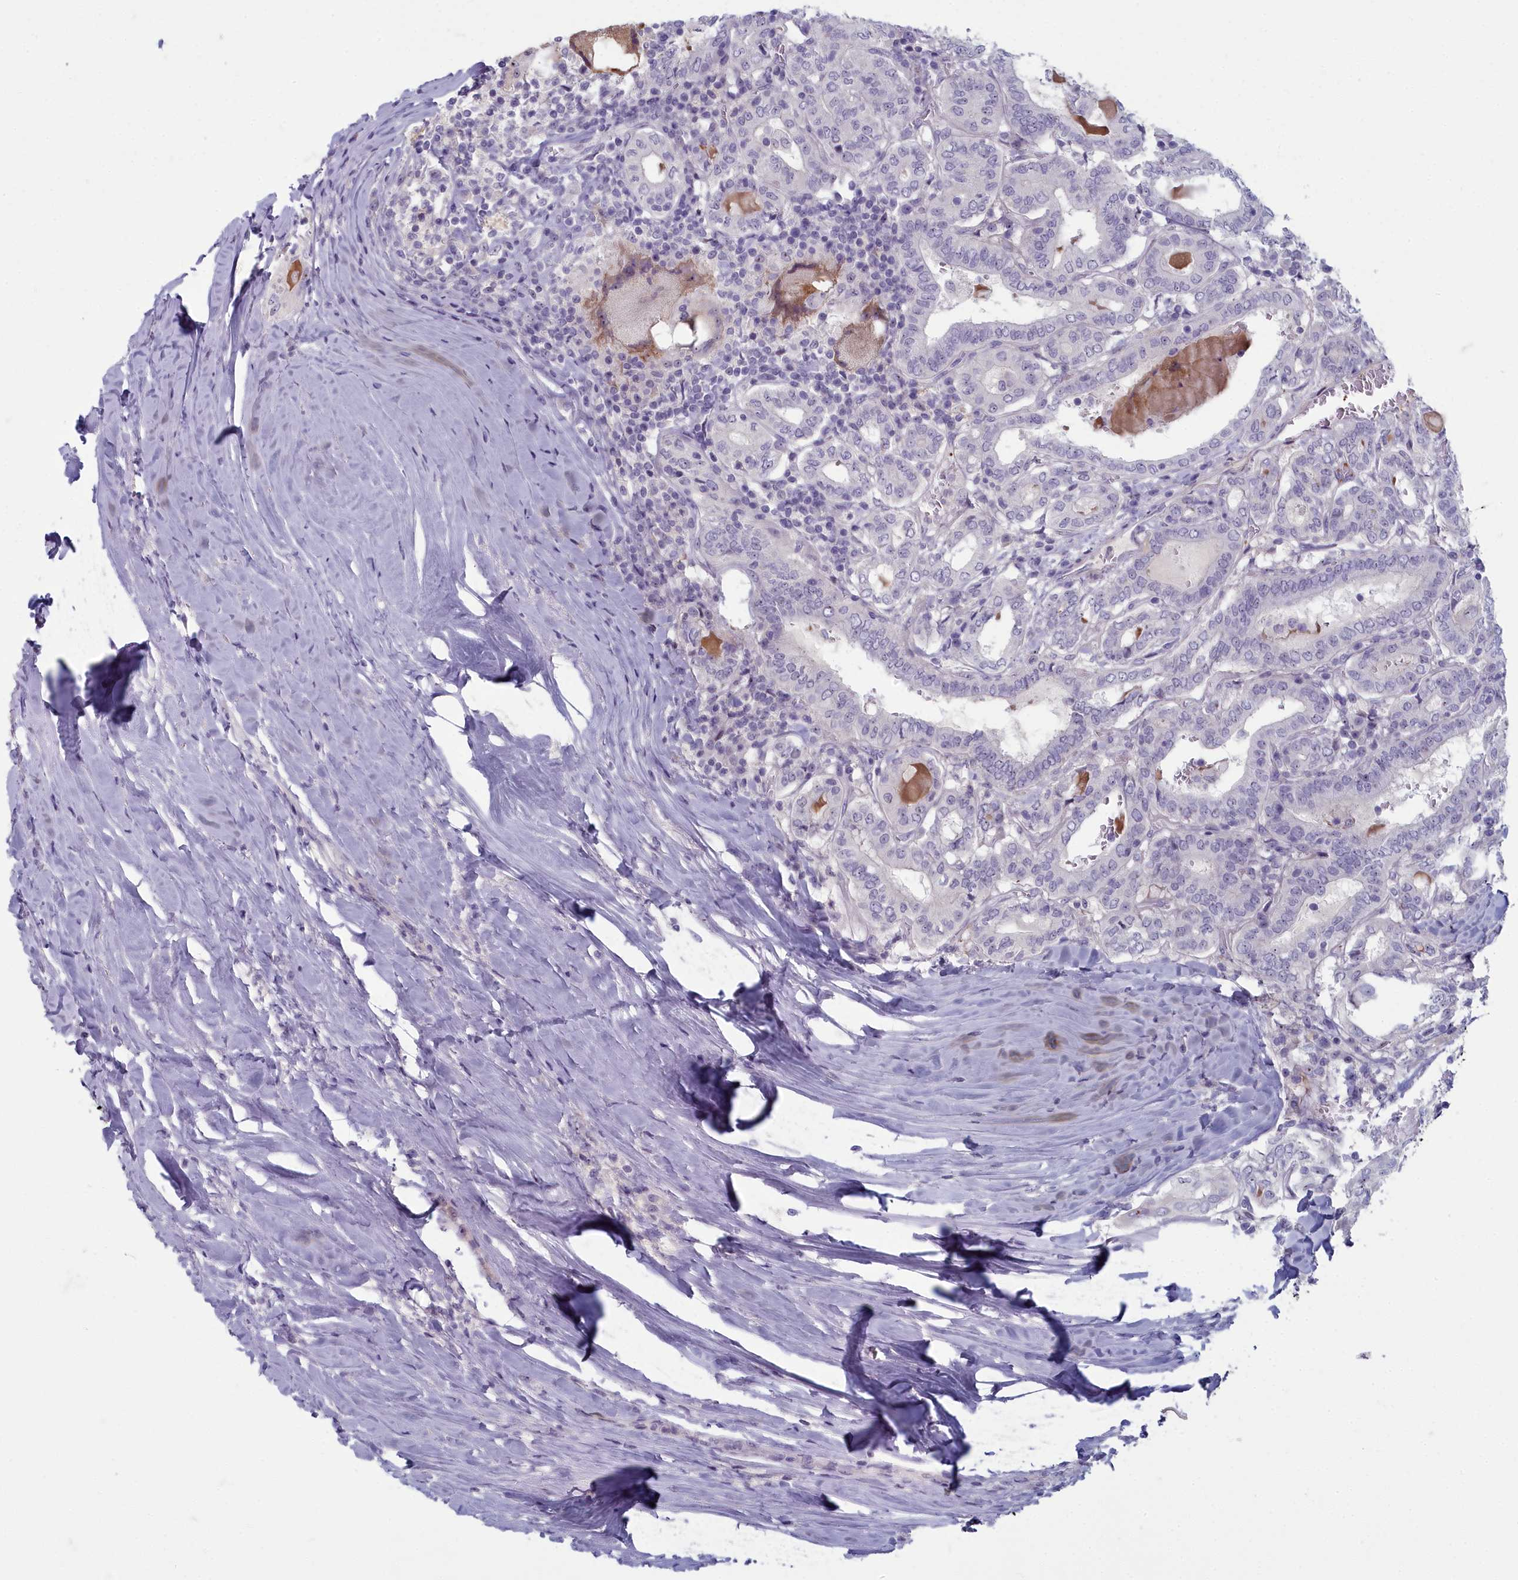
{"staining": {"intensity": "negative", "quantity": "none", "location": "none"}, "tissue": "thyroid cancer", "cell_type": "Tumor cells", "image_type": "cancer", "snomed": [{"axis": "morphology", "description": "Papillary adenocarcinoma, NOS"}, {"axis": "topography", "description": "Thyroid gland"}], "caption": "A histopathology image of human thyroid cancer (papillary adenocarcinoma) is negative for staining in tumor cells.", "gene": "INSYN2A", "patient": {"sex": "female", "age": 72}}